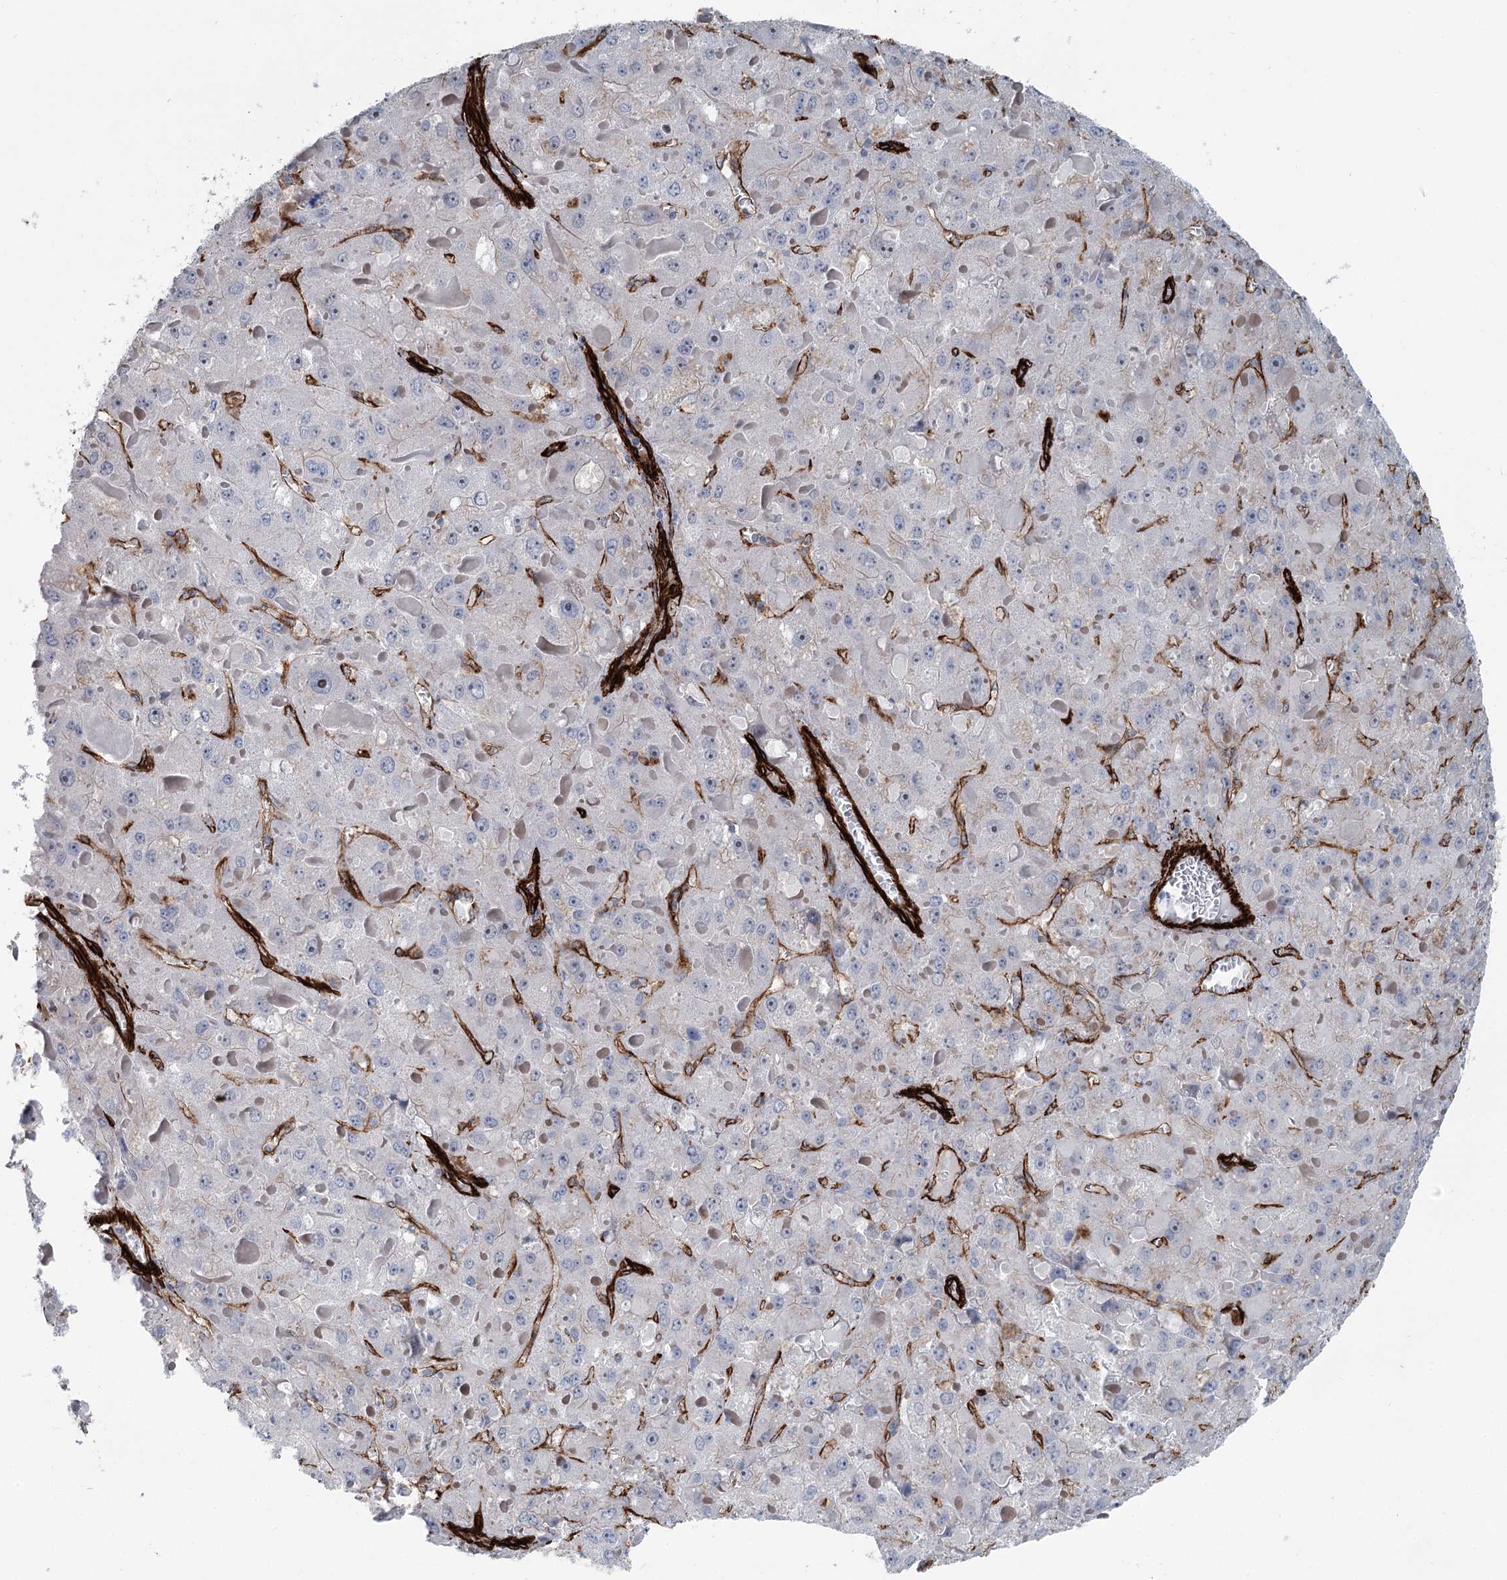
{"staining": {"intensity": "negative", "quantity": "none", "location": "none"}, "tissue": "liver cancer", "cell_type": "Tumor cells", "image_type": "cancer", "snomed": [{"axis": "morphology", "description": "Carcinoma, Hepatocellular, NOS"}, {"axis": "topography", "description": "Liver"}], "caption": "Hepatocellular carcinoma (liver) was stained to show a protein in brown. There is no significant staining in tumor cells.", "gene": "IQSEC1", "patient": {"sex": "female", "age": 73}}